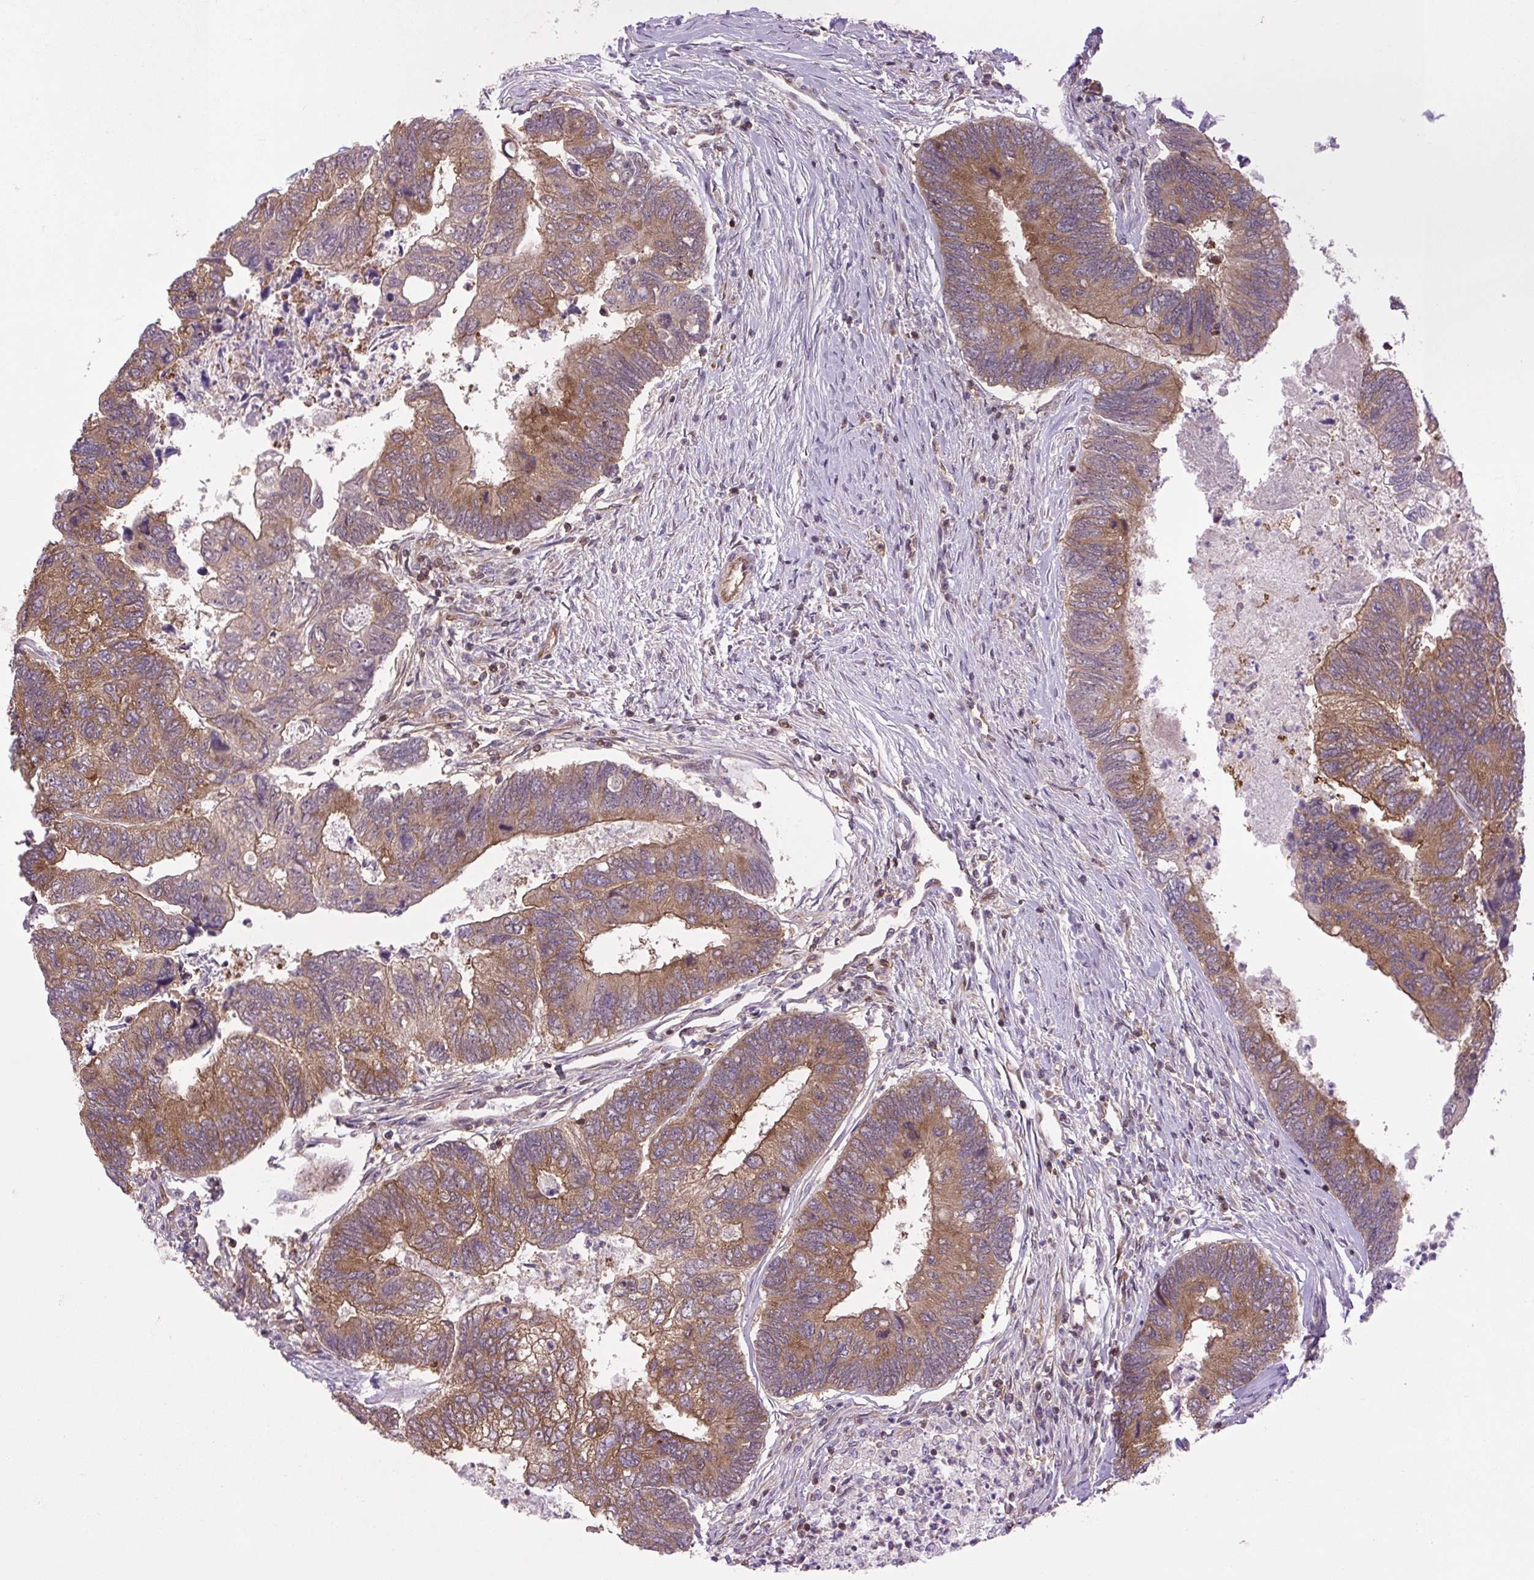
{"staining": {"intensity": "strong", "quantity": ">75%", "location": "cytoplasmic/membranous"}, "tissue": "colorectal cancer", "cell_type": "Tumor cells", "image_type": "cancer", "snomed": [{"axis": "morphology", "description": "Adenocarcinoma, NOS"}, {"axis": "topography", "description": "Colon"}], "caption": "Immunohistochemistry staining of colorectal adenocarcinoma, which exhibits high levels of strong cytoplasmic/membranous expression in approximately >75% of tumor cells indicating strong cytoplasmic/membranous protein positivity. The staining was performed using DAB (brown) for protein detection and nuclei were counterstained in hematoxylin (blue).", "gene": "PLCG1", "patient": {"sex": "female", "age": 67}}